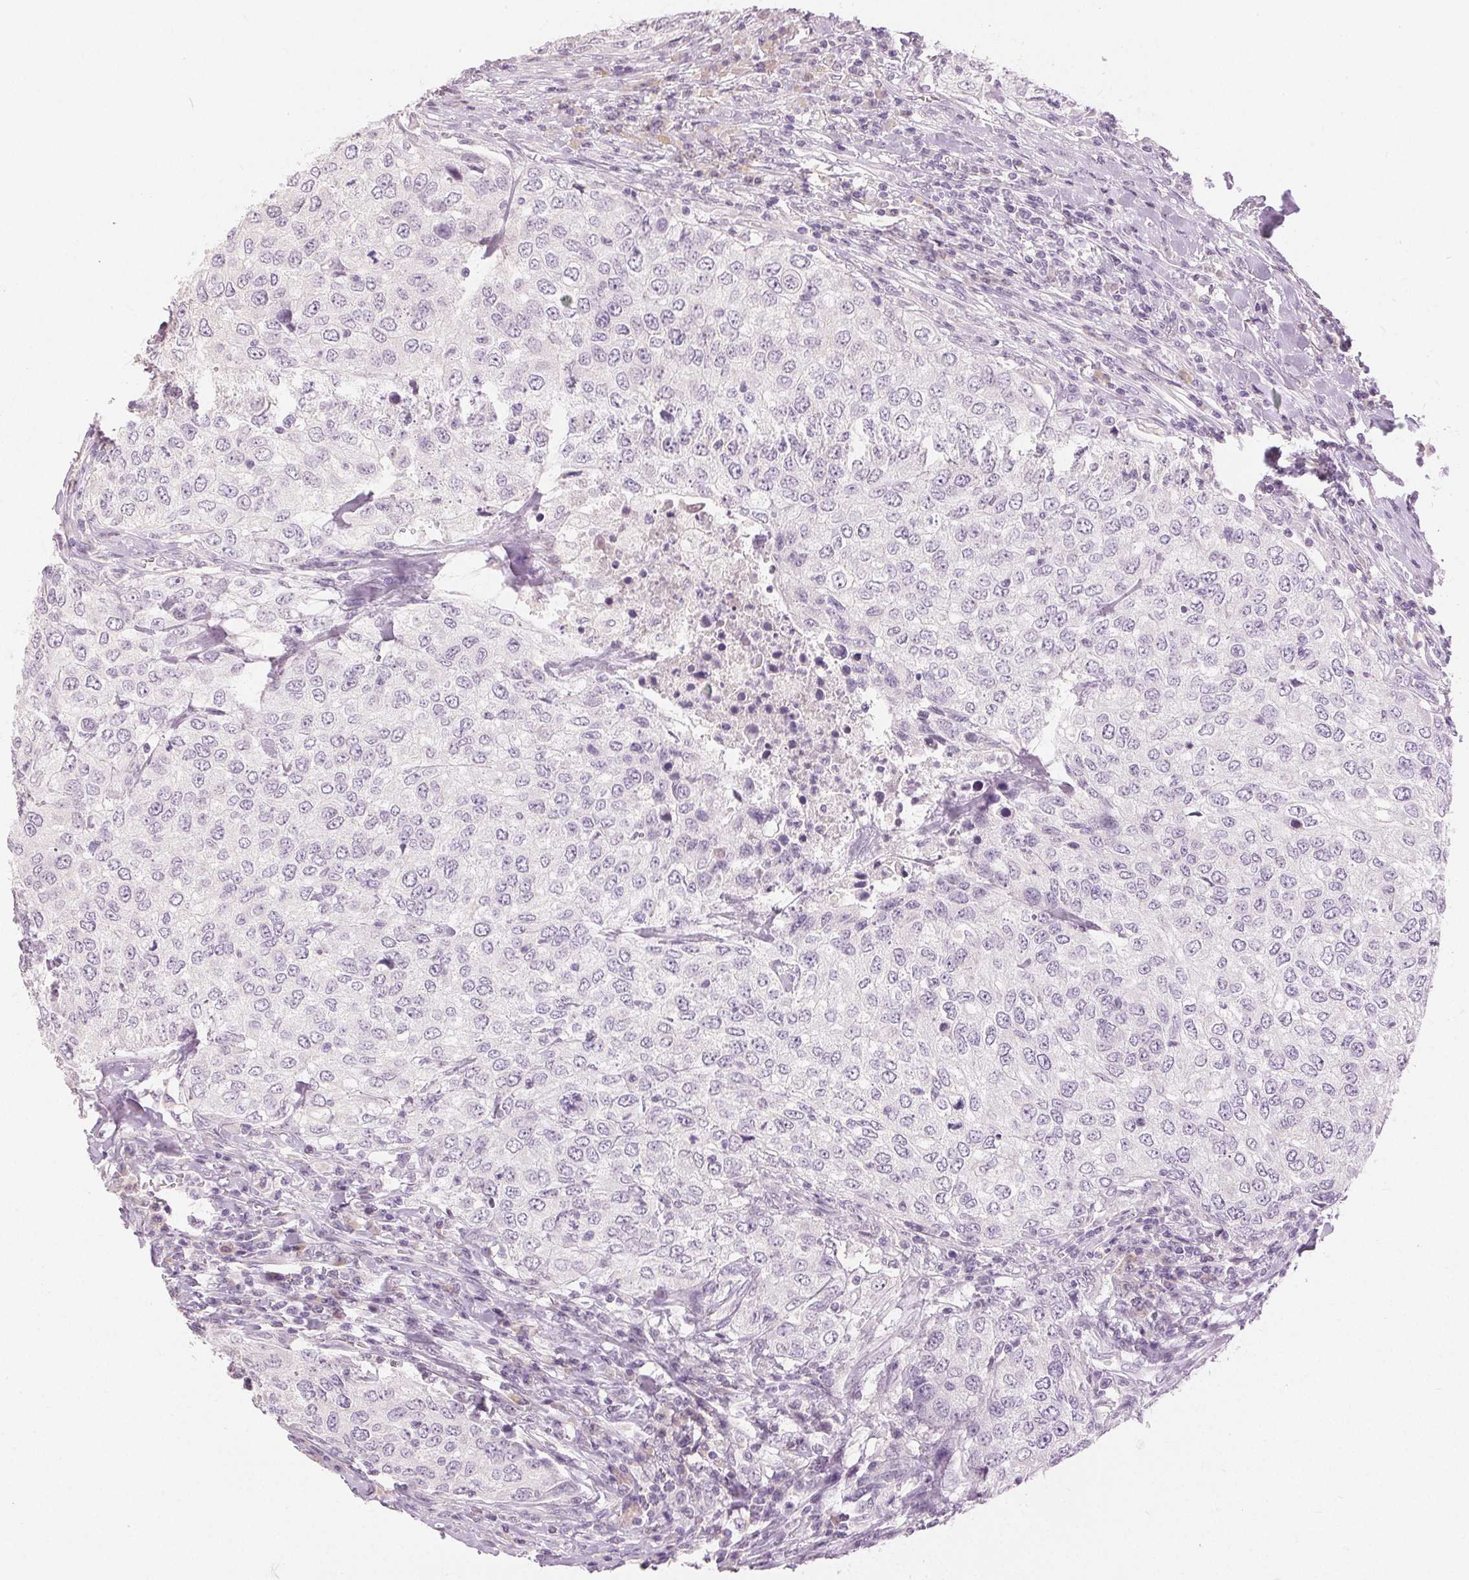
{"staining": {"intensity": "negative", "quantity": "none", "location": "none"}, "tissue": "urothelial cancer", "cell_type": "Tumor cells", "image_type": "cancer", "snomed": [{"axis": "morphology", "description": "Urothelial carcinoma, High grade"}, {"axis": "topography", "description": "Urinary bladder"}], "caption": "A high-resolution photomicrograph shows immunohistochemistry (IHC) staining of urothelial cancer, which shows no significant staining in tumor cells. (DAB (3,3'-diaminobenzidine) immunohistochemistry (IHC), high magnification).", "gene": "DSG3", "patient": {"sex": "female", "age": 78}}